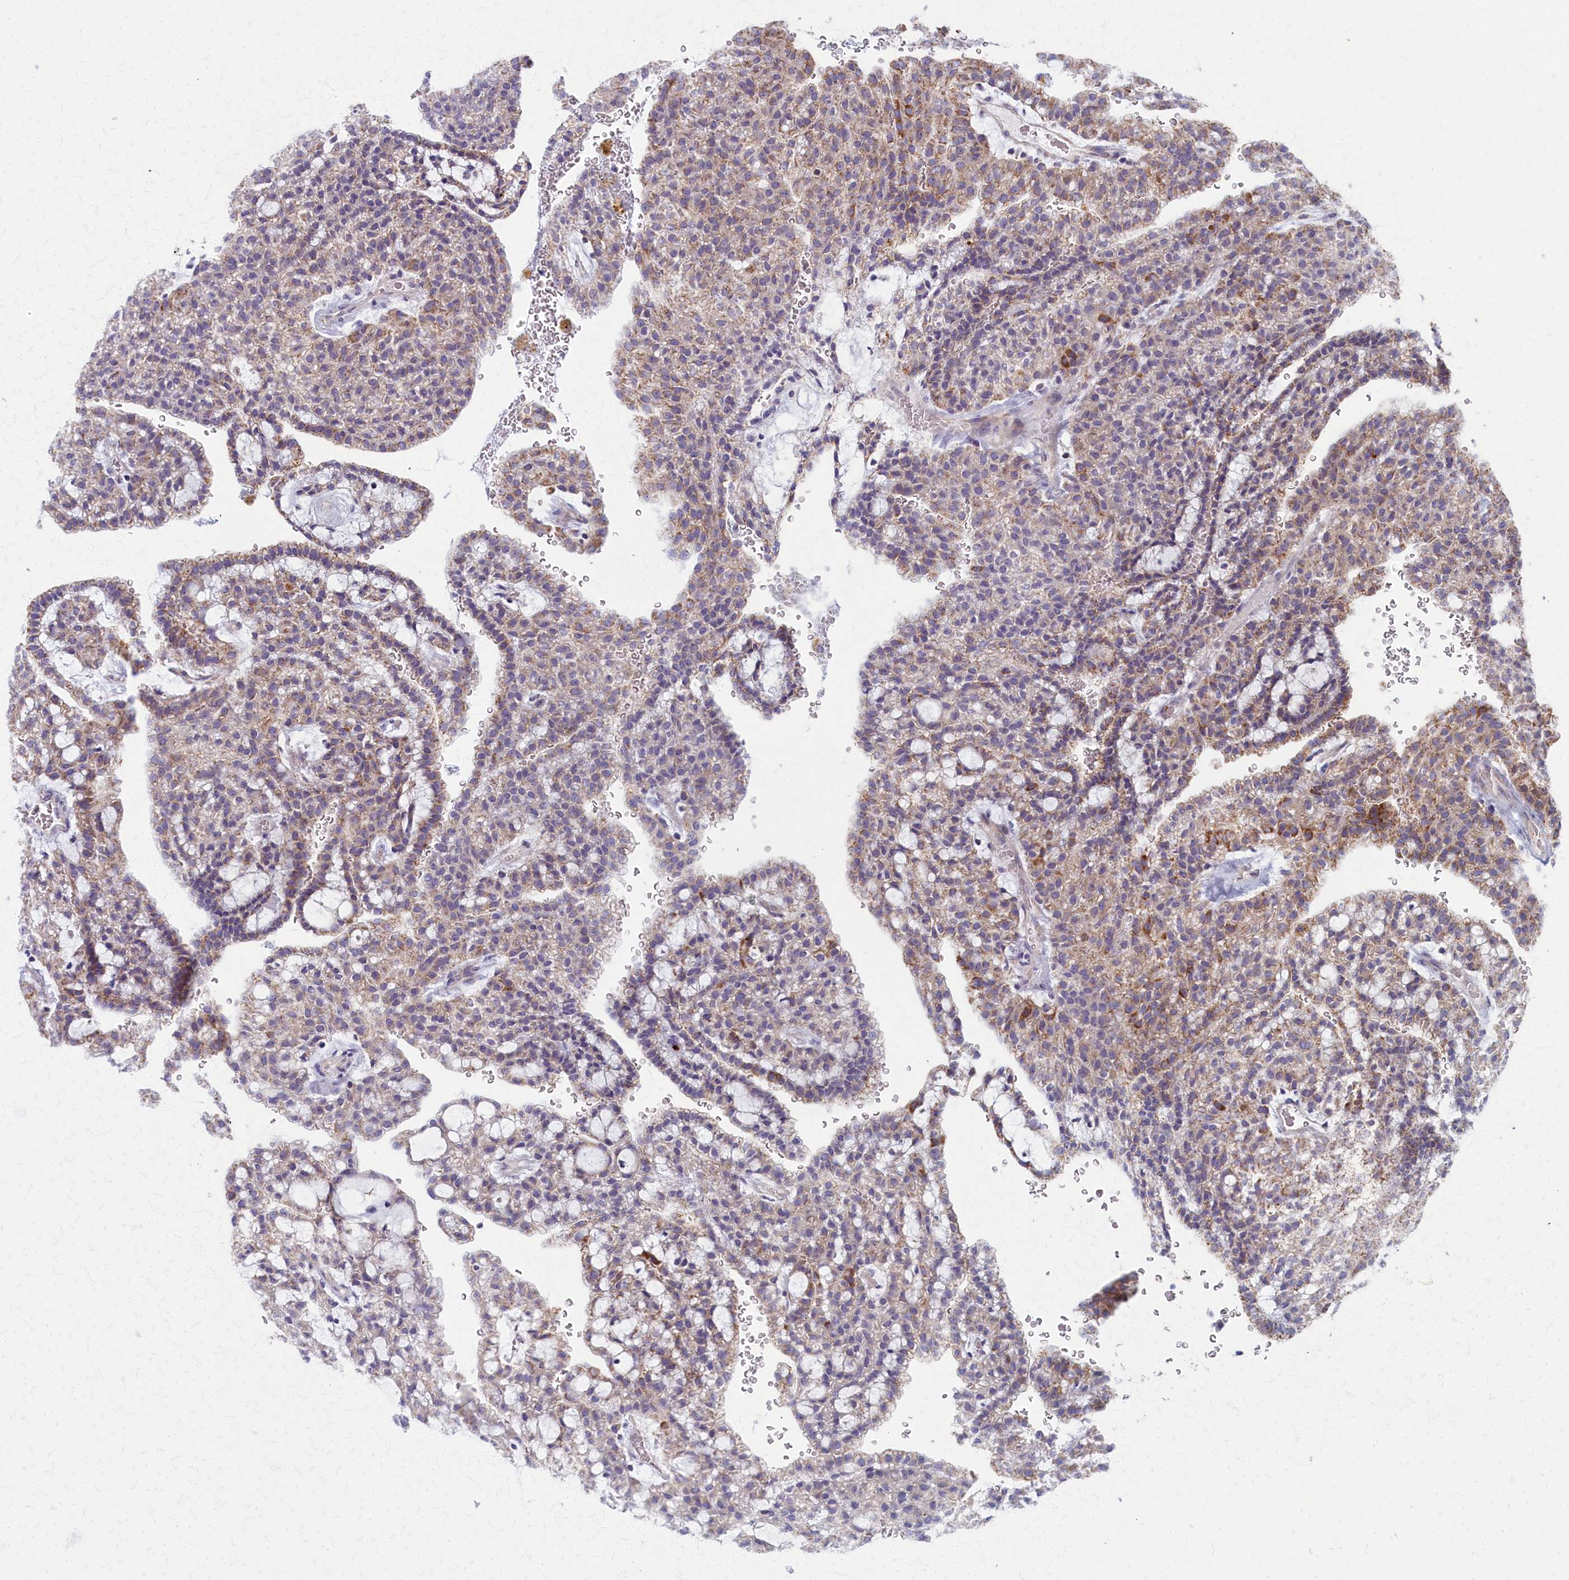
{"staining": {"intensity": "moderate", "quantity": "<25%", "location": "cytoplasmic/membranous"}, "tissue": "renal cancer", "cell_type": "Tumor cells", "image_type": "cancer", "snomed": [{"axis": "morphology", "description": "Adenocarcinoma, NOS"}, {"axis": "topography", "description": "Kidney"}], "caption": "IHC of renal cancer exhibits low levels of moderate cytoplasmic/membranous staining in approximately <25% of tumor cells.", "gene": "MRPS25", "patient": {"sex": "male", "age": 63}}